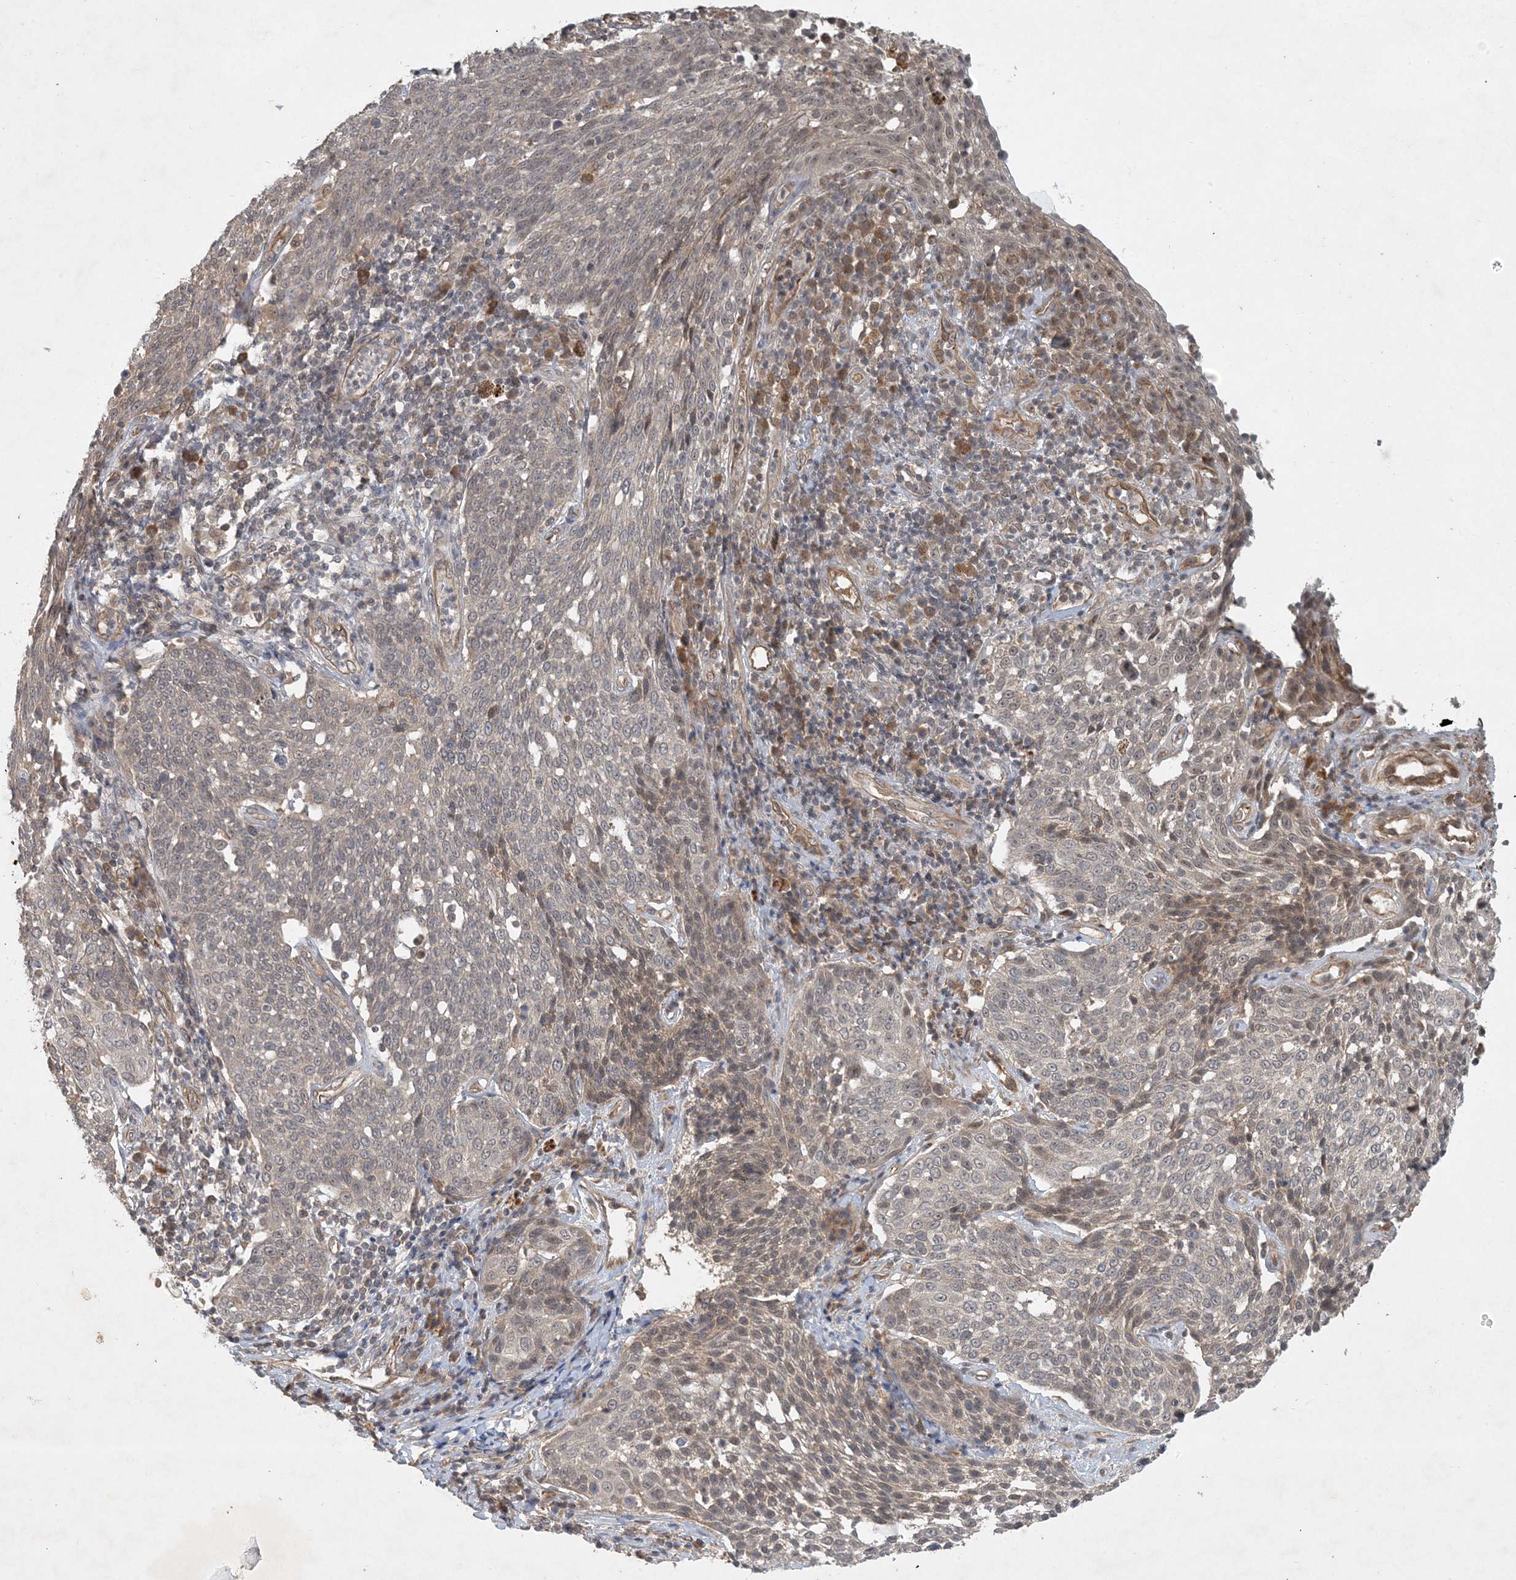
{"staining": {"intensity": "negative", "quantity": "none", "location": "none"}, "tissue": "cervical cancer", "cell_type": "Tumor cells", "image_type": "cancer", "snomed": [{"axis": "morphology", "description": "Squamous cell carcinoma, NOS"}, {"axis": "topography", "description": "Cervix"}], "caption": "Immunohistochemistry of cervical cancer demonstrates no positivity in tumor cells. (DAB IHC visualized using brightfield microscopy, high magnification).", "gene": "ZCCHC4", "patient": {"sex": "female", "age": 34}}